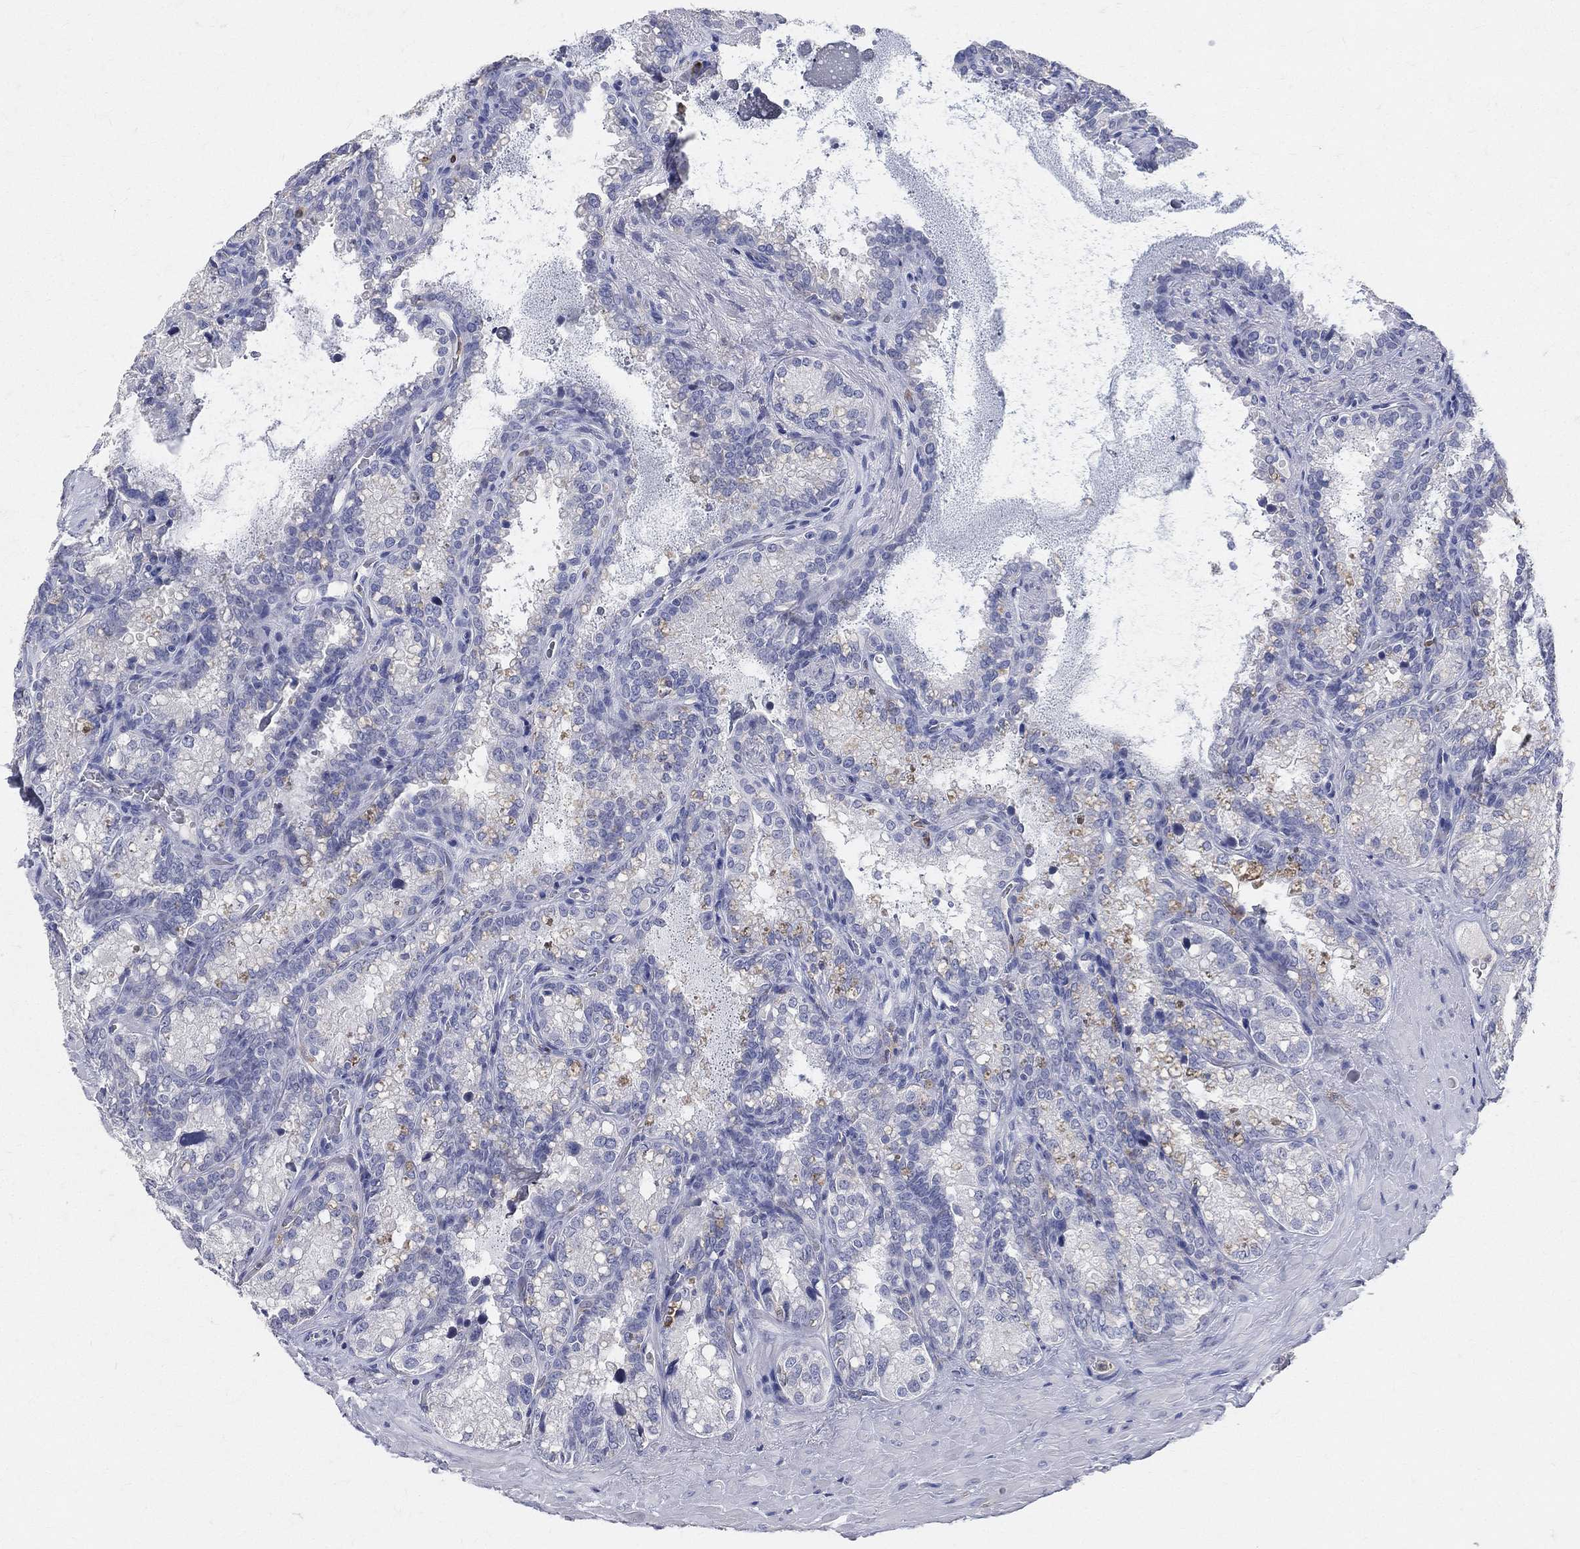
{"staining": {"intensity": "negative", "quantity": "none", "location": "none"}, "tissue": "seminal vesicle", "cell_type": "Glandular cells", "image_type": "normal", "snomed": [{"axis": "morphology", "description": "Normal tissue, NOS"}, {"axis": "topography", "description": "Seminal veicle"}], "caption": "Glandular cells show no significant positivity in unremarkable seminal vesicle.", "gene": "CD33", "patient": {"sex": "male", "age": 68}}